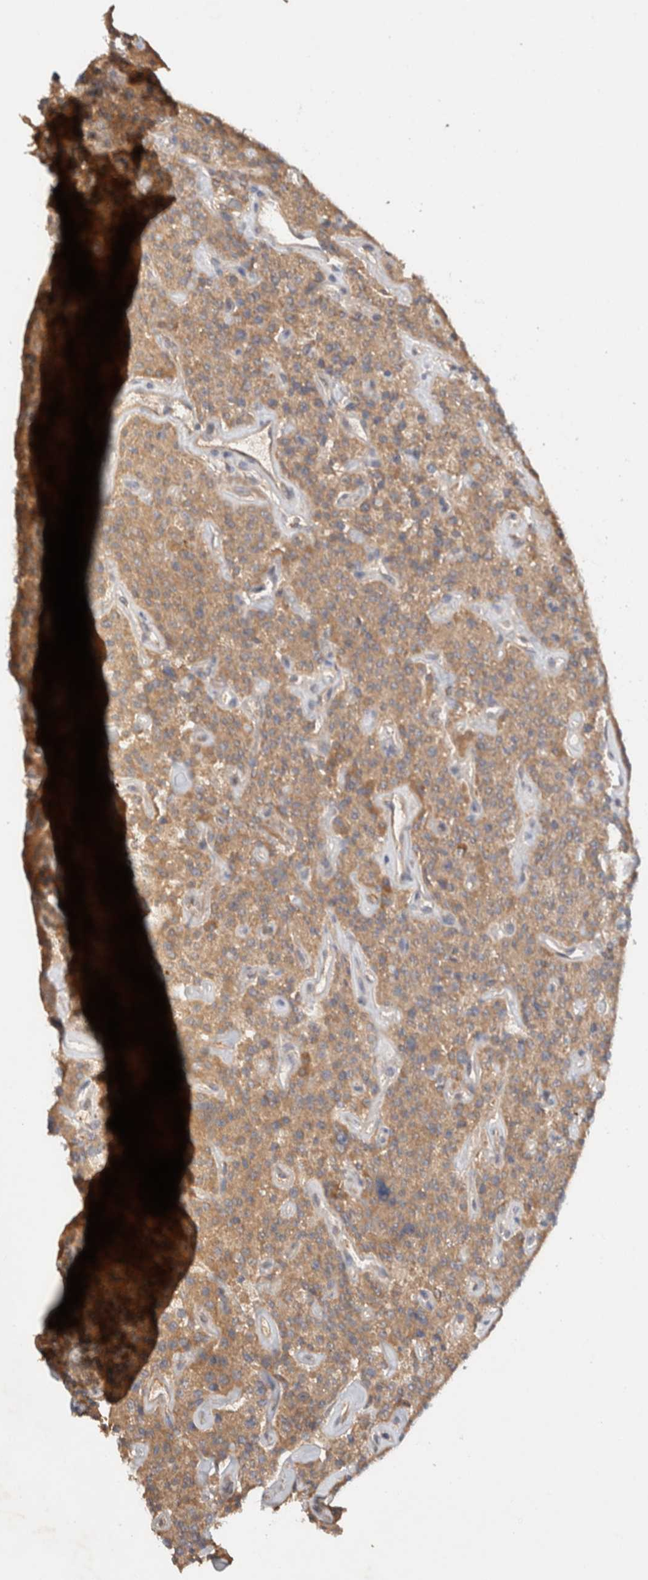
{"staining": {"intensity": "moderate", "quantity": ">75%", "location": "cytoplasmic/membranous"}, "tissue": "parathyroid gland", "cell_type": "Glandular cells", "image_type": "normal", "snomed": [{"axis": "morphology", "description": "Normal tissue, NOS"}, {"axis": "topography", "description": "Parathyroid gland"}], "caption": "Protein staining of unremarkable parathyroid gland exhibits moderate cytoplasmic/membranous staining in about >75% of glandular cells. The protein of interest is stained brown, and the nuclei are stained in blue (DAB IHC with brightfield microscopy, high magnification).", "gene": "C8orf44", "patient": {"sex": "male", "age": 46}}